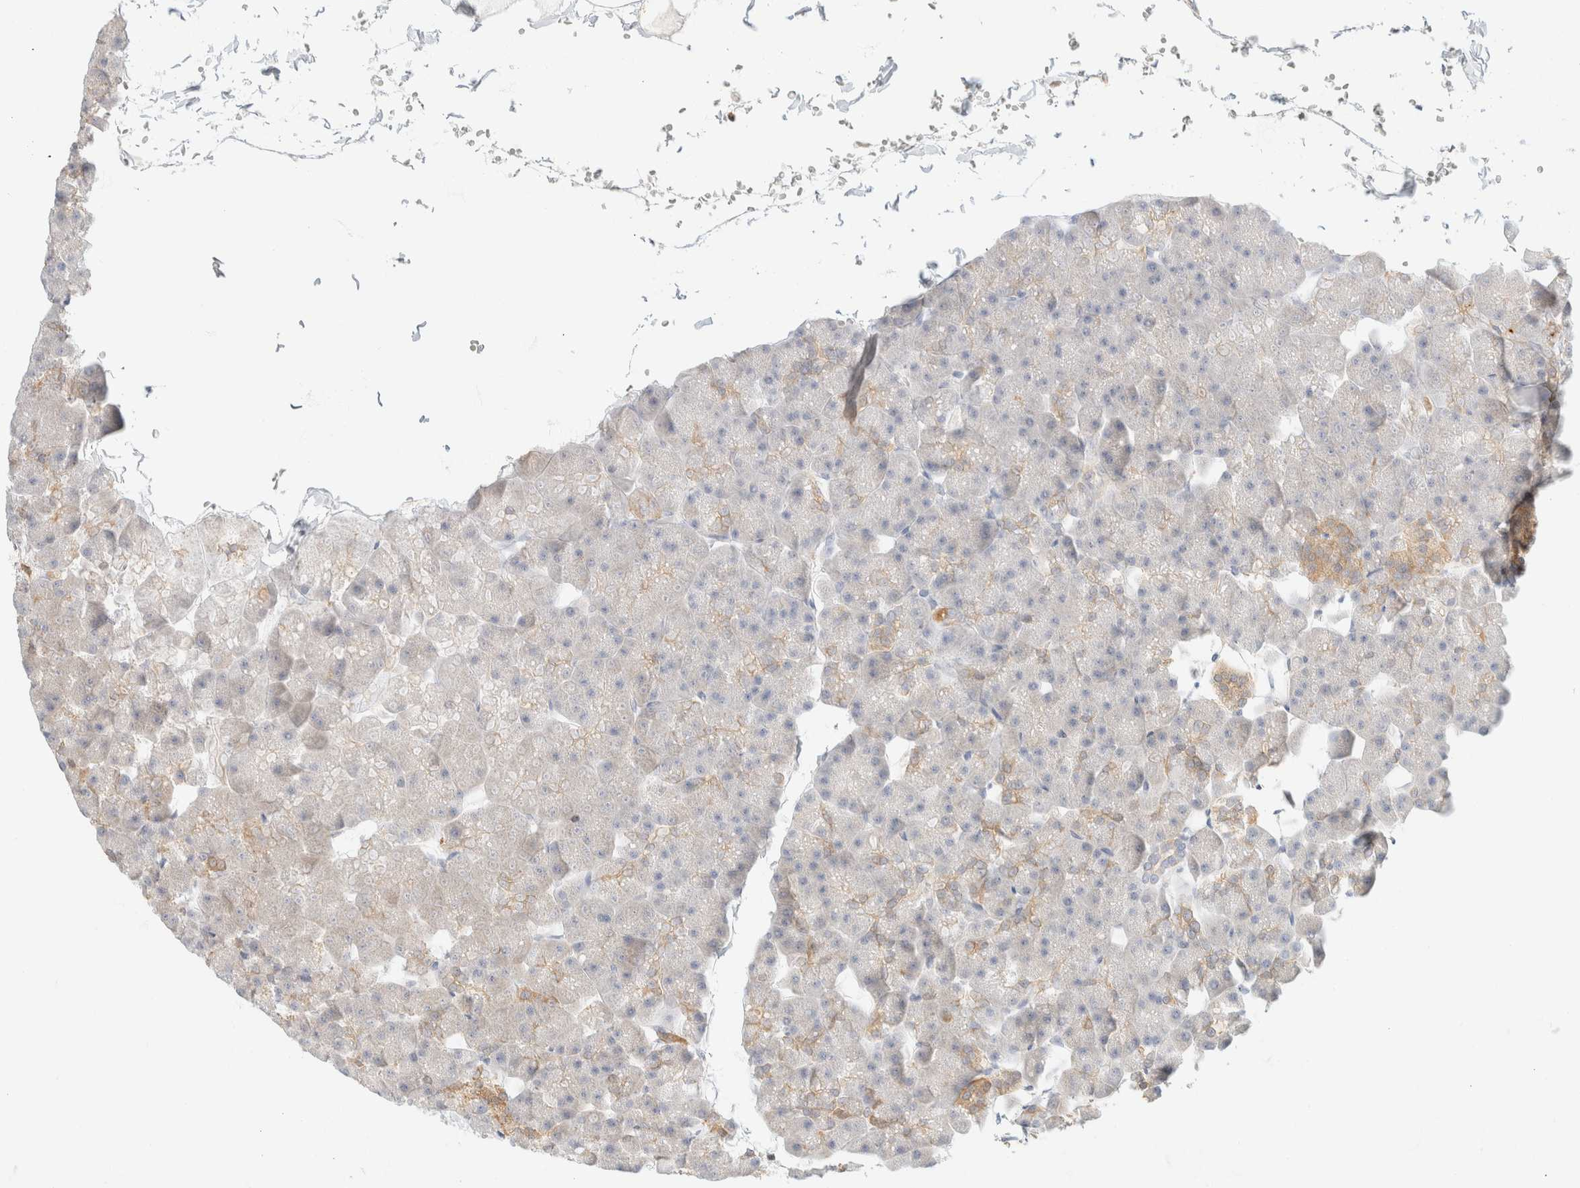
{"staining": {"intensity": "negative", "quantity": "none", "location": "none"}, "tissue": "pancreas", "cell_type": "Exocrine glandular cells", "image_type": "normal", "snomed": [{"axis": "morphology", "description": "Normal tissue, NOS"}, {"axis": "topography", "description": "Pancreas"}], "caption": "Immunohistochemistry of benign pancreas shows no positivity in exocrine glandular cells.", "gene": "GPI", "patient": {"sex": "male", "age": 35}}